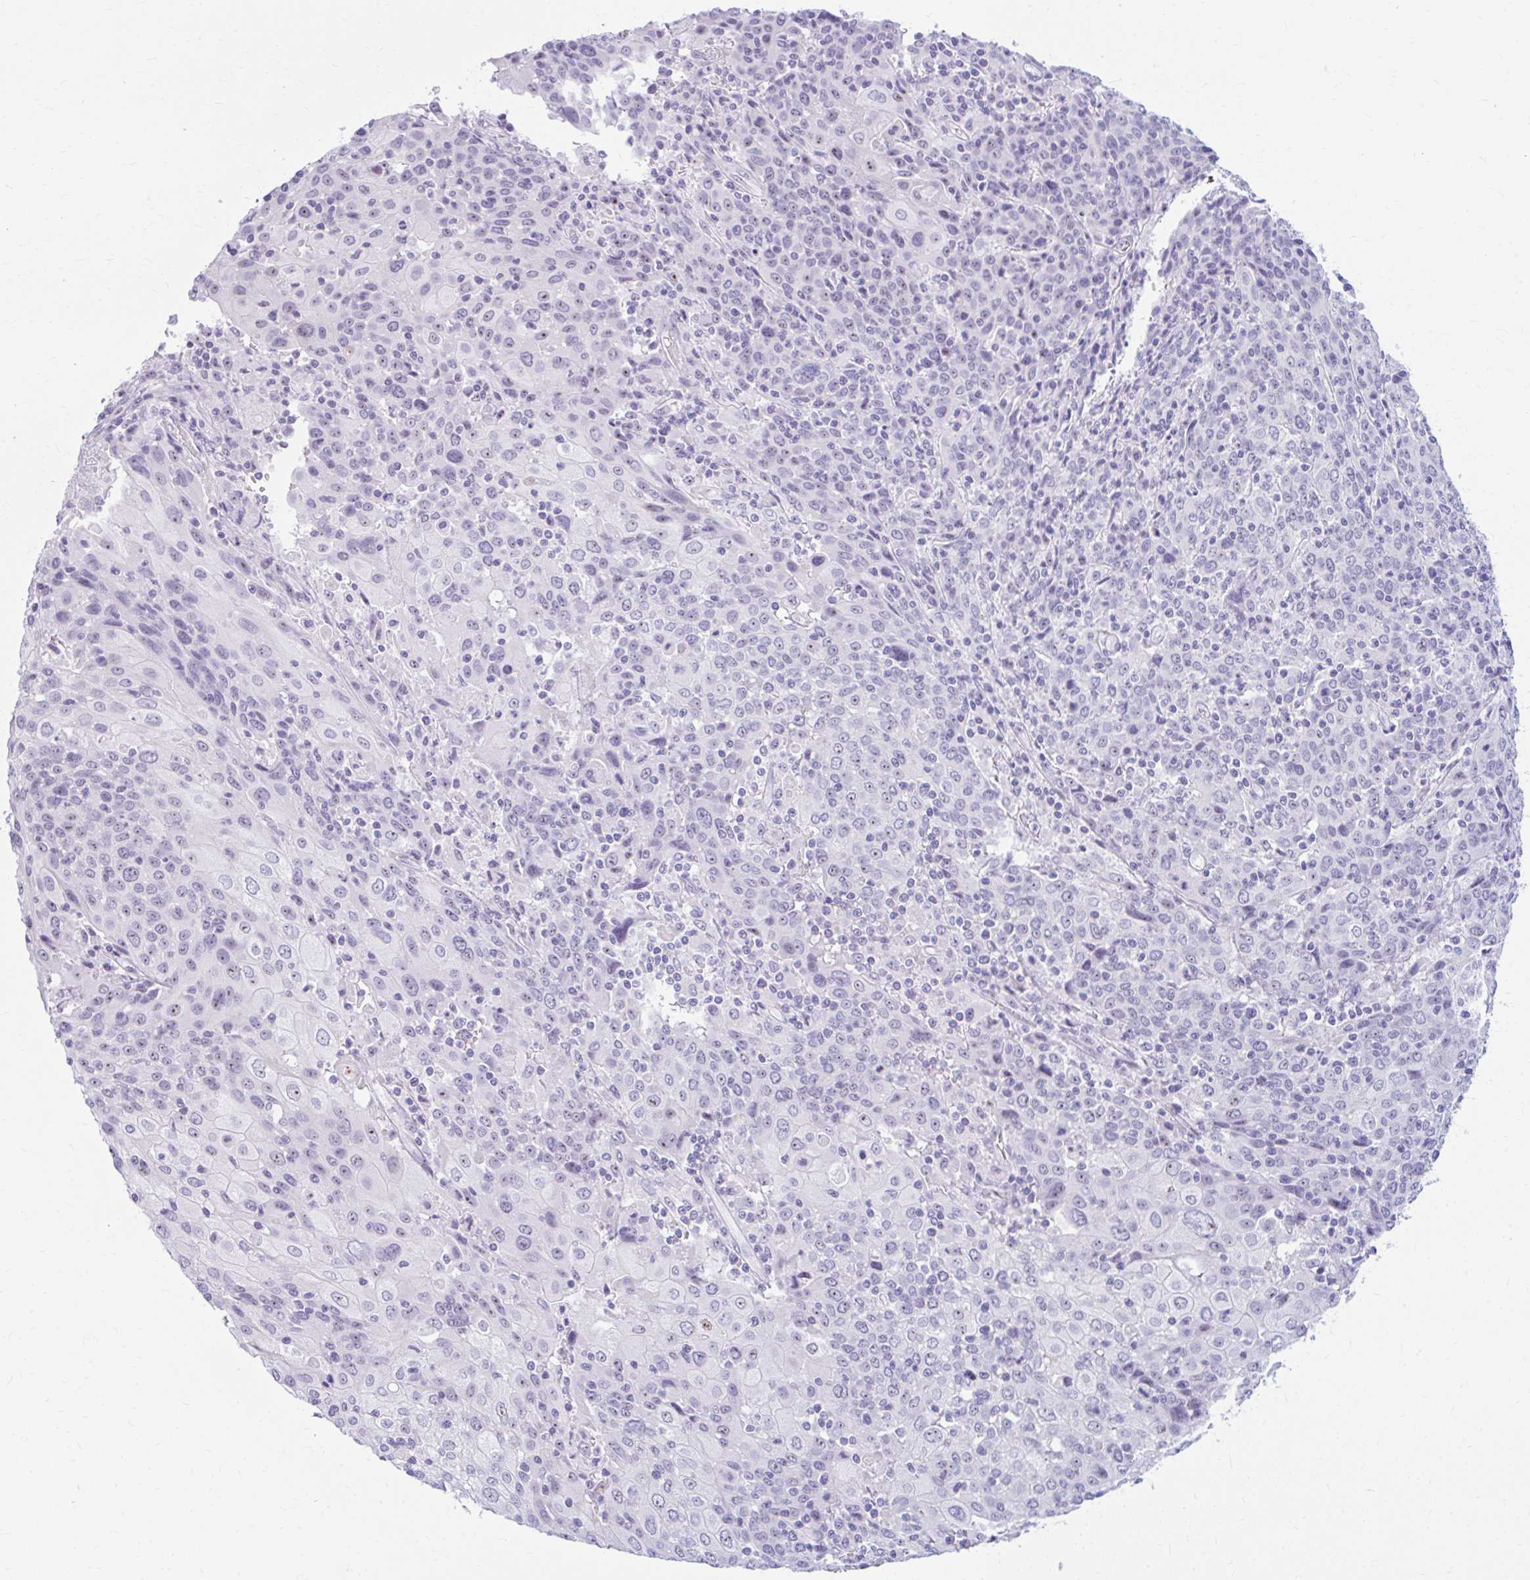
{"staining": {"intensity": "moderate", "quantity": "<25%", "location": "nuclear"}, "tissue": "cervical cancer", "cell_type": "Tumor cells", "image_type": "cancer", "snomed": [{"axis": "morphology", "description": "Squamous cell carcinoma, NOS"}, {"axis": "topography", "description": "Cervix"}], "caption": "About <25% of tumor cells in human cervical squamous cell carcinoma demonstrate moderate nuclear protein positivity as visualized by brown immunohistochemical staining.", "gene": "FTSJ3", "patient": {"sex": "female", "age": 67}}